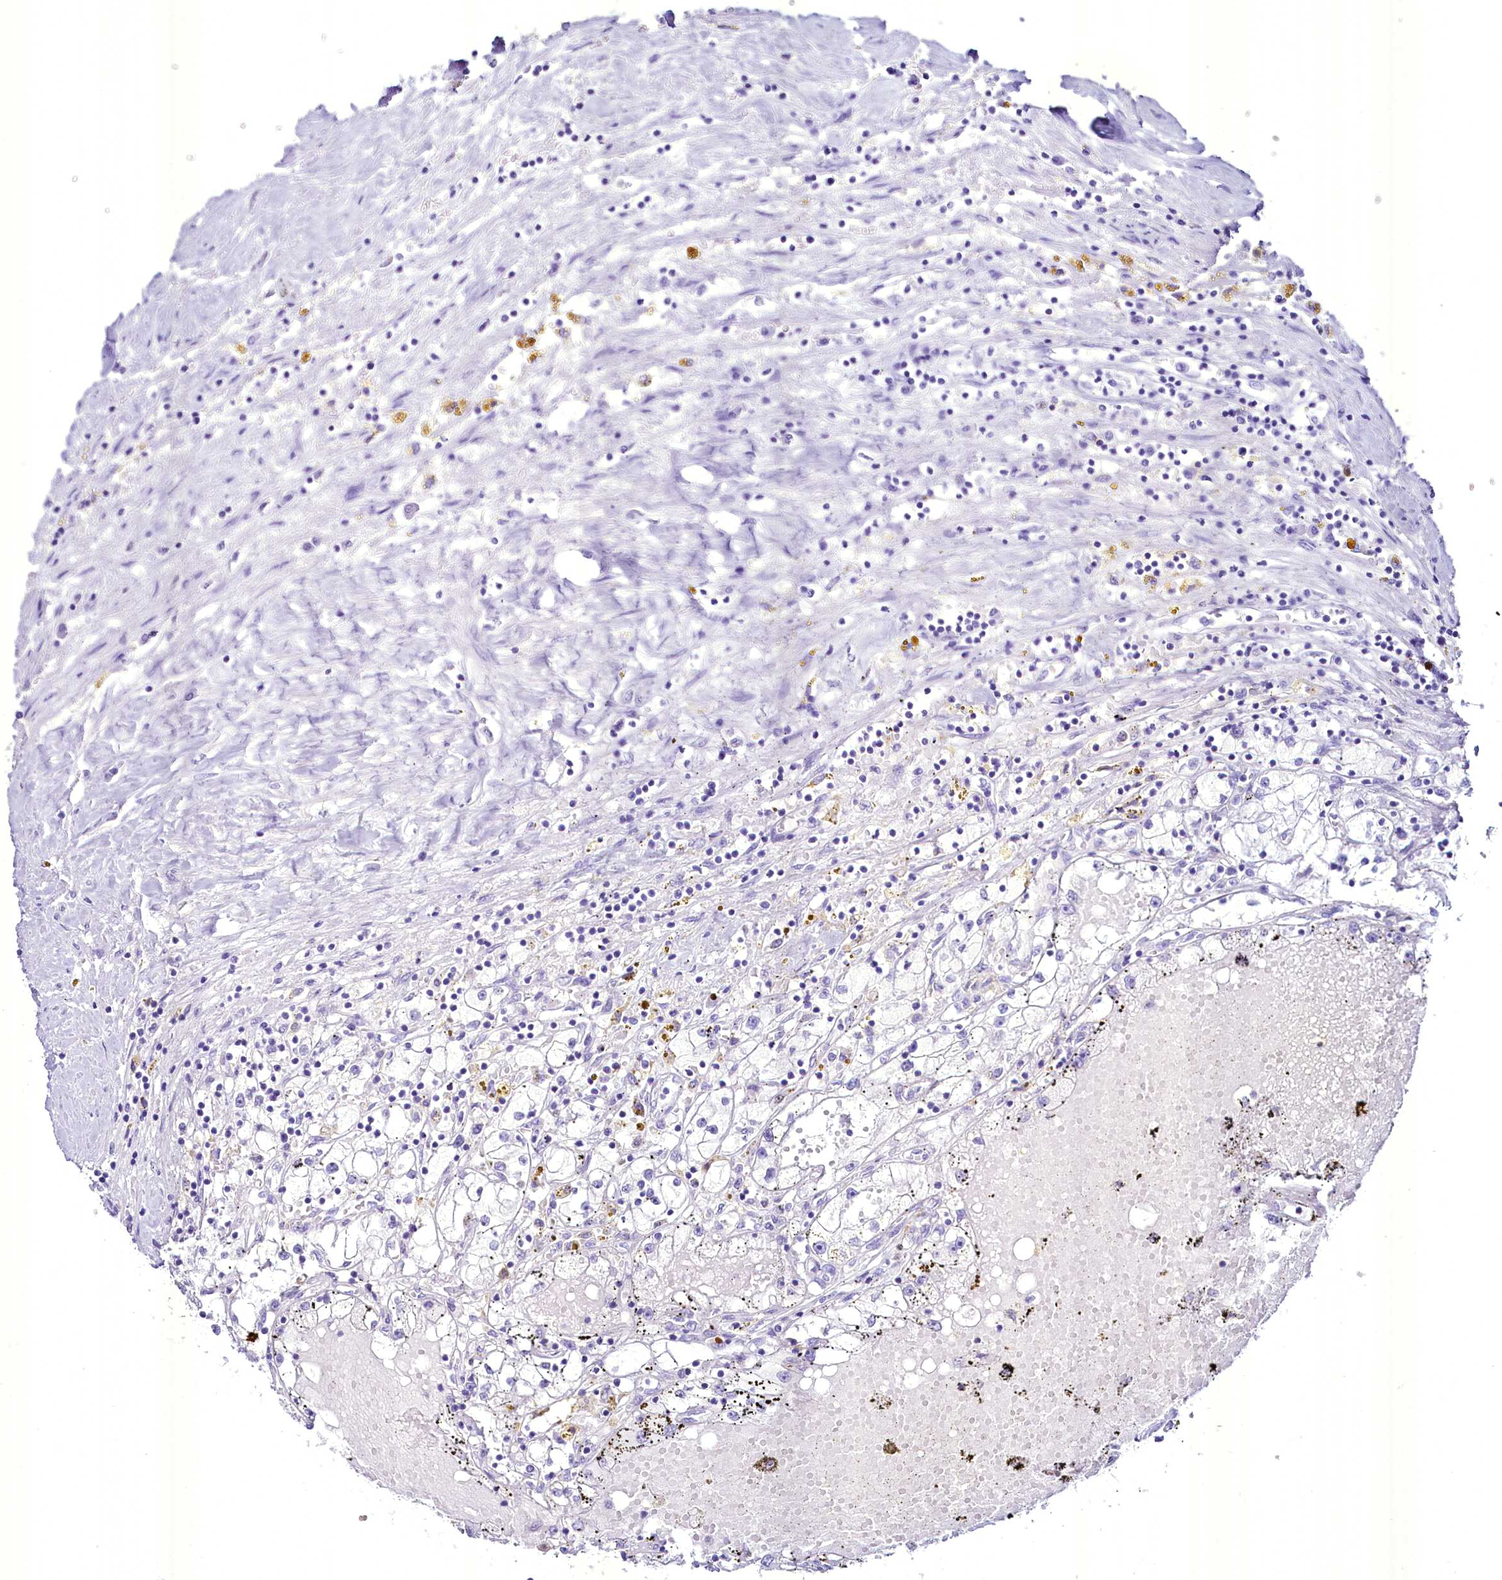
{"staining": {"intensity": "negative", "quantity": "none", "location": "none"}, "tissue": "renal cancer", "cell_type": "Tumor cells", "image_type": "cancer", "snomed": [{"axis": "morphology", "description": "Adenocarcinoma, NOS"}, {"axis": "topography", "description": "Kidney"}], "caption": "High power microscopy photomicrograph of an immunohistochemistry (IHC) image of renal cancer, revealing no significant expression in tumor cells. (DAB IHC visualized using brightfield microscopy, high magnification).", "gene": "BANK1", "patient": {"sex": "male", "age": 56}}